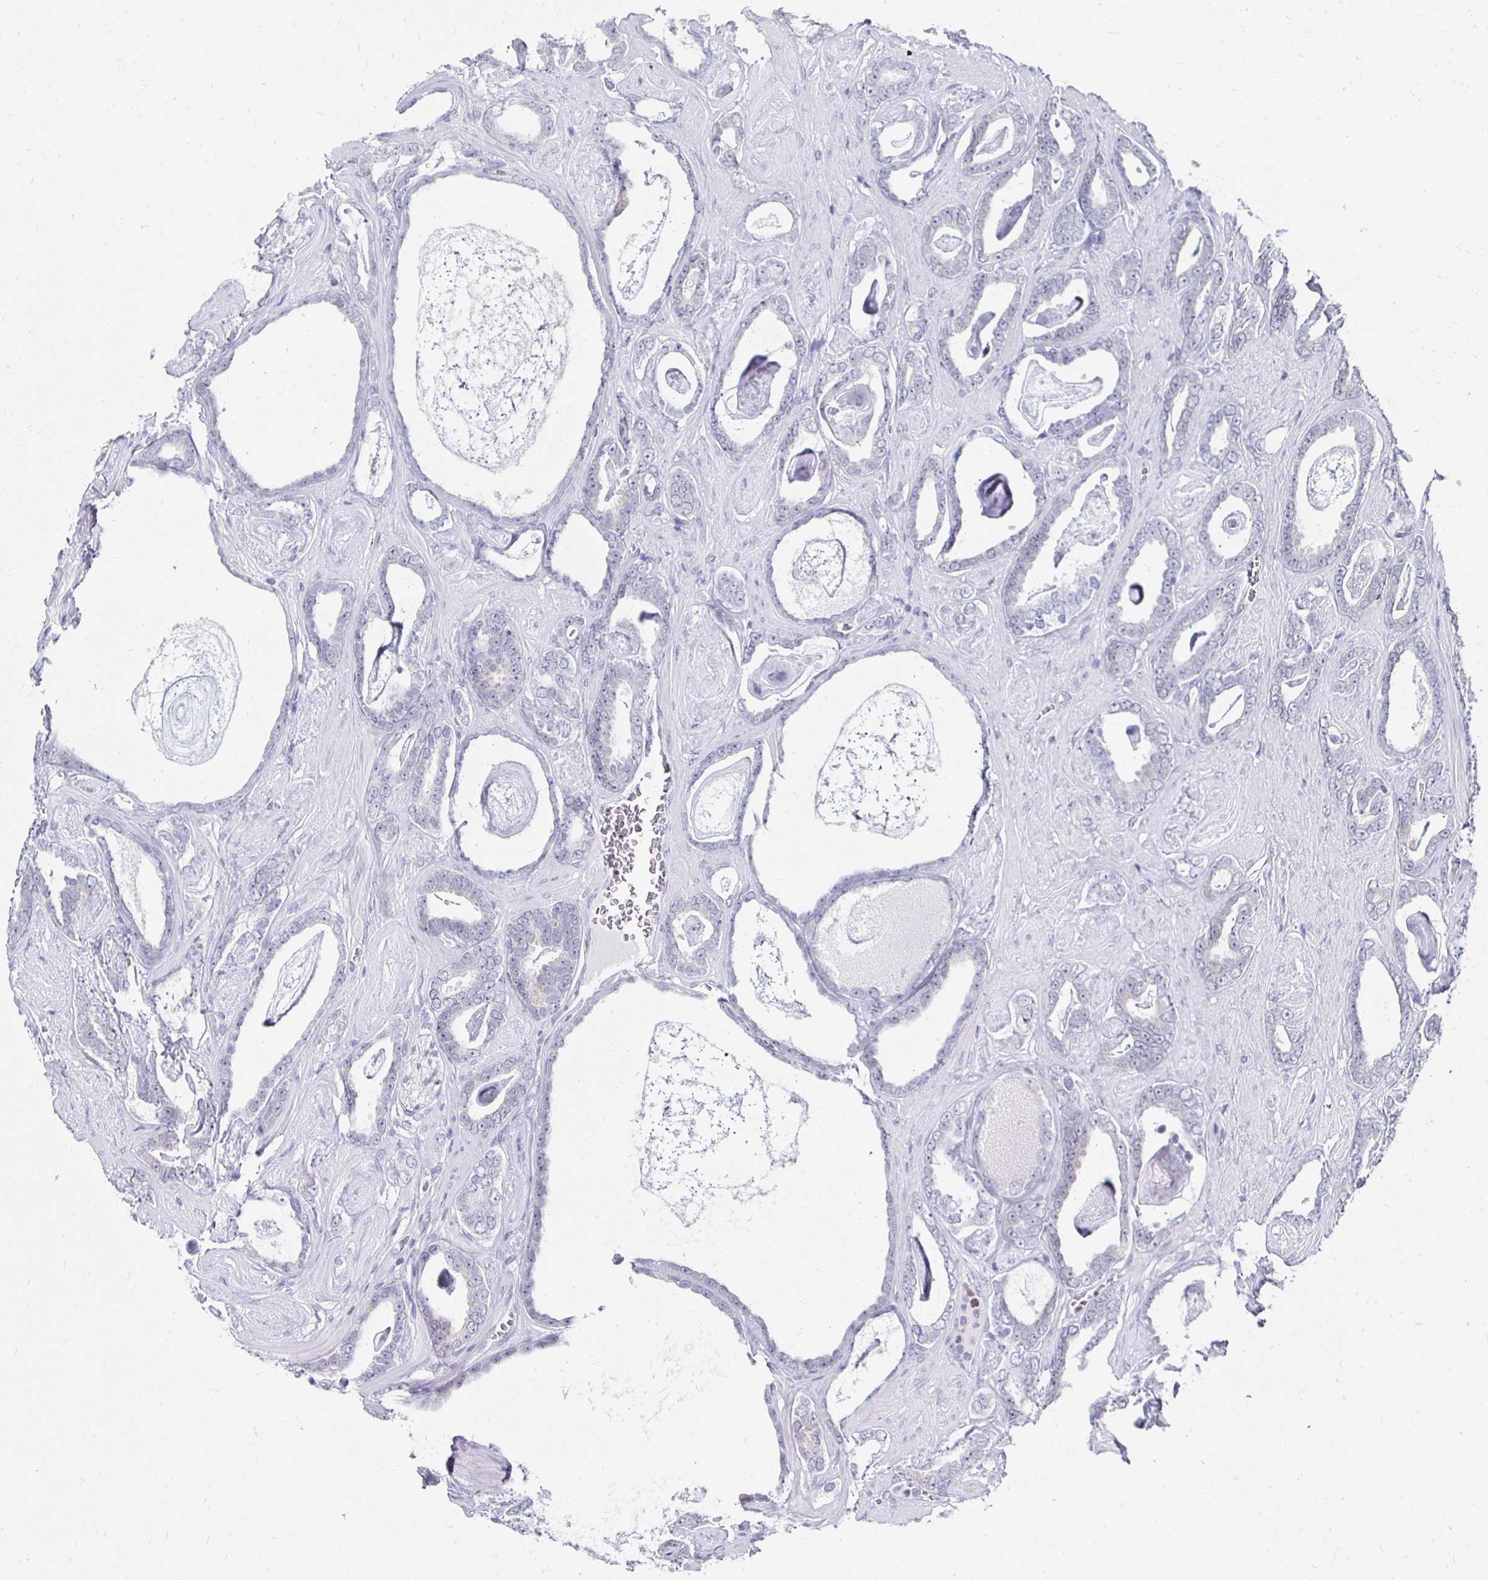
{"staining": {"intensity": "weak", "quantity": "<25%", "location": "cytoplasmic/membranous"}, "tissue": "prostate cancer", "cell_type": "Tumor cells", "image_type": "cancer", "snomed": [{"axis": "morphology", "description": "Adenocarcinoma, High grade"}, {"axis": "topography", "description": "Prostate"}], "caption": "An image of high-grade adenocarcinoma (prostate) stained for a protein demonstrates no brown staining in tumor cells.", "gene": "NOCT", "patient": {"sex": "male", "age": 63}}